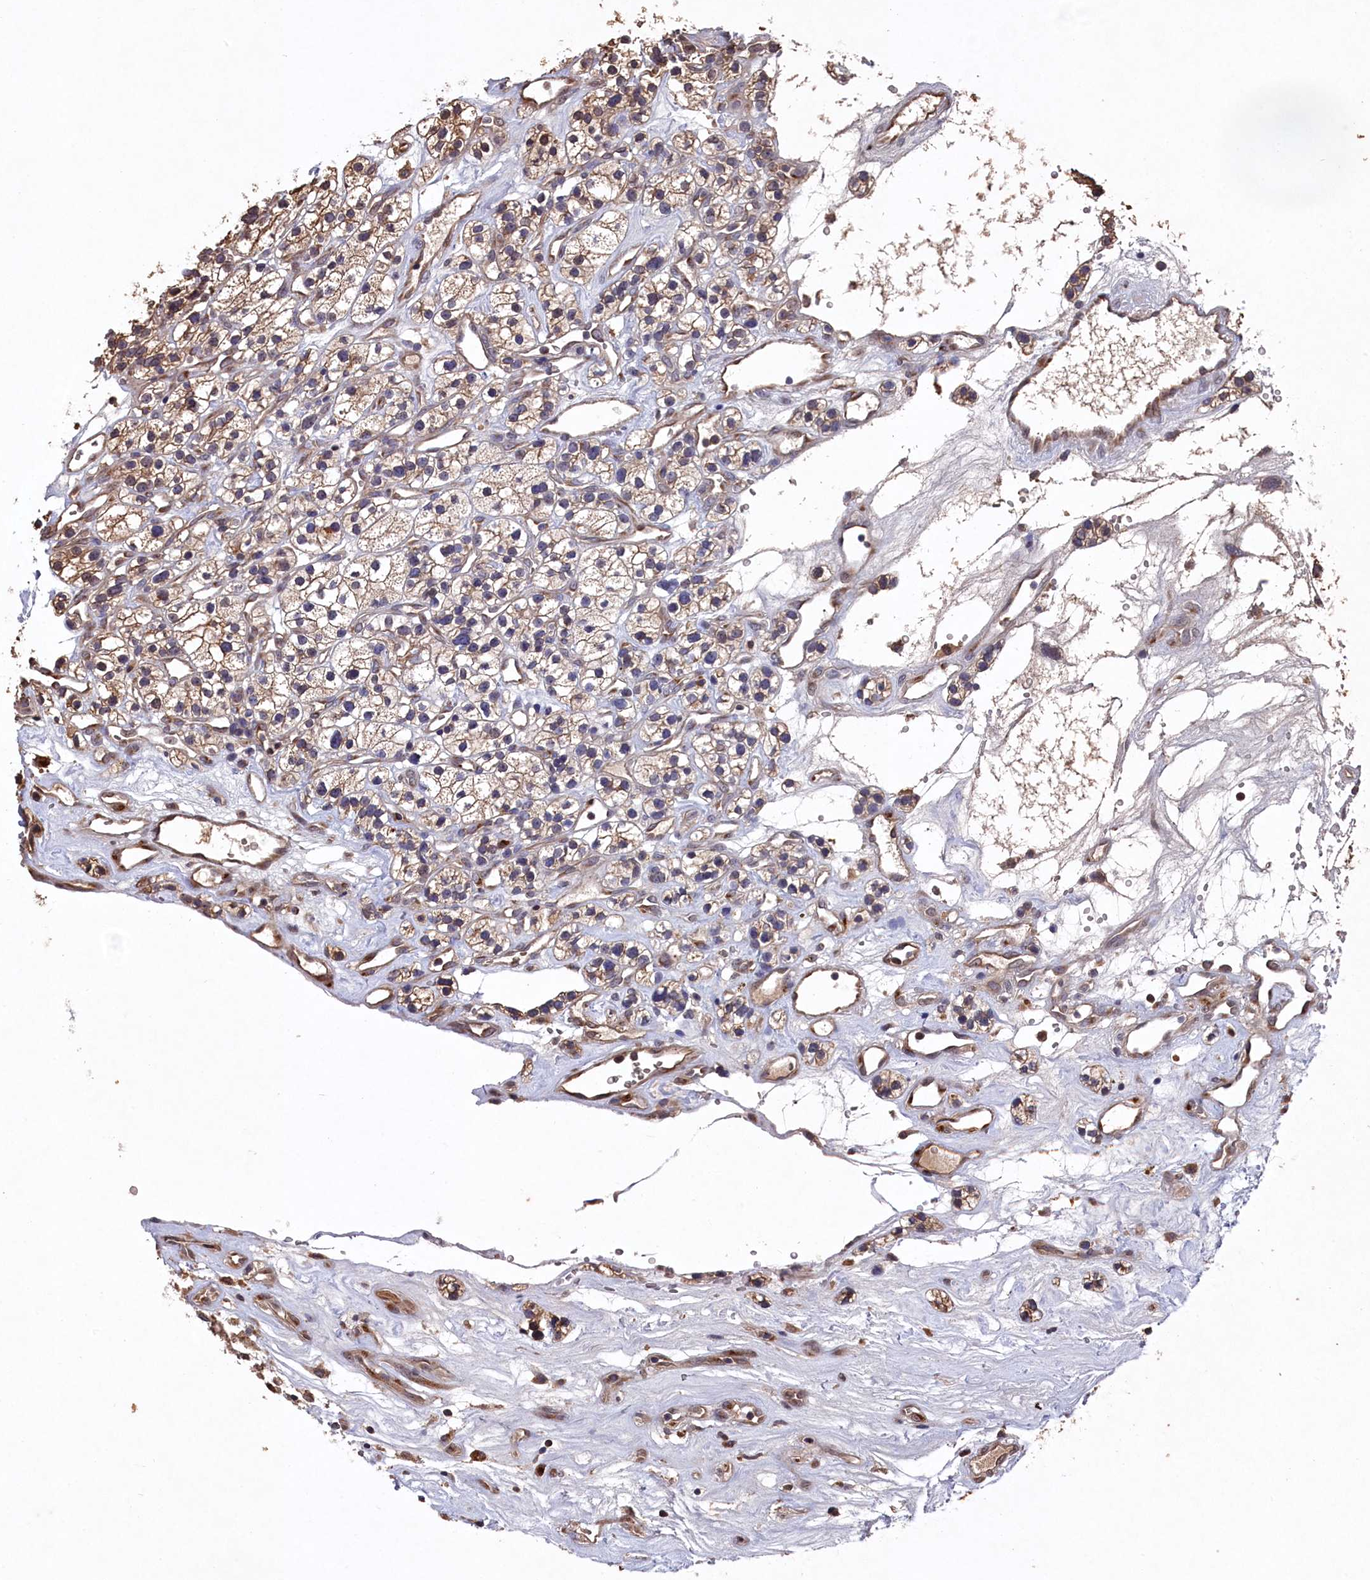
{"staining": {"intensity": "weak", "quantity": ">75%", "location": "cytoplasmic/membranous"}, "tissue": "renal cancer", "cell_type": "Tumor cells", "image_type": "cancer", "snomed": [{"axis": "morphology", "description": "Adenocarcinoma, NOS"}, {"axis": "topography", "description": "Kidney"}], "caption": "Weak cytoplasmic/membranous expression is appreciated in about >75% of tumor cells in renal cancer.", "gene": "NAA60", "patient": {"sex": "female", "age": 57}}